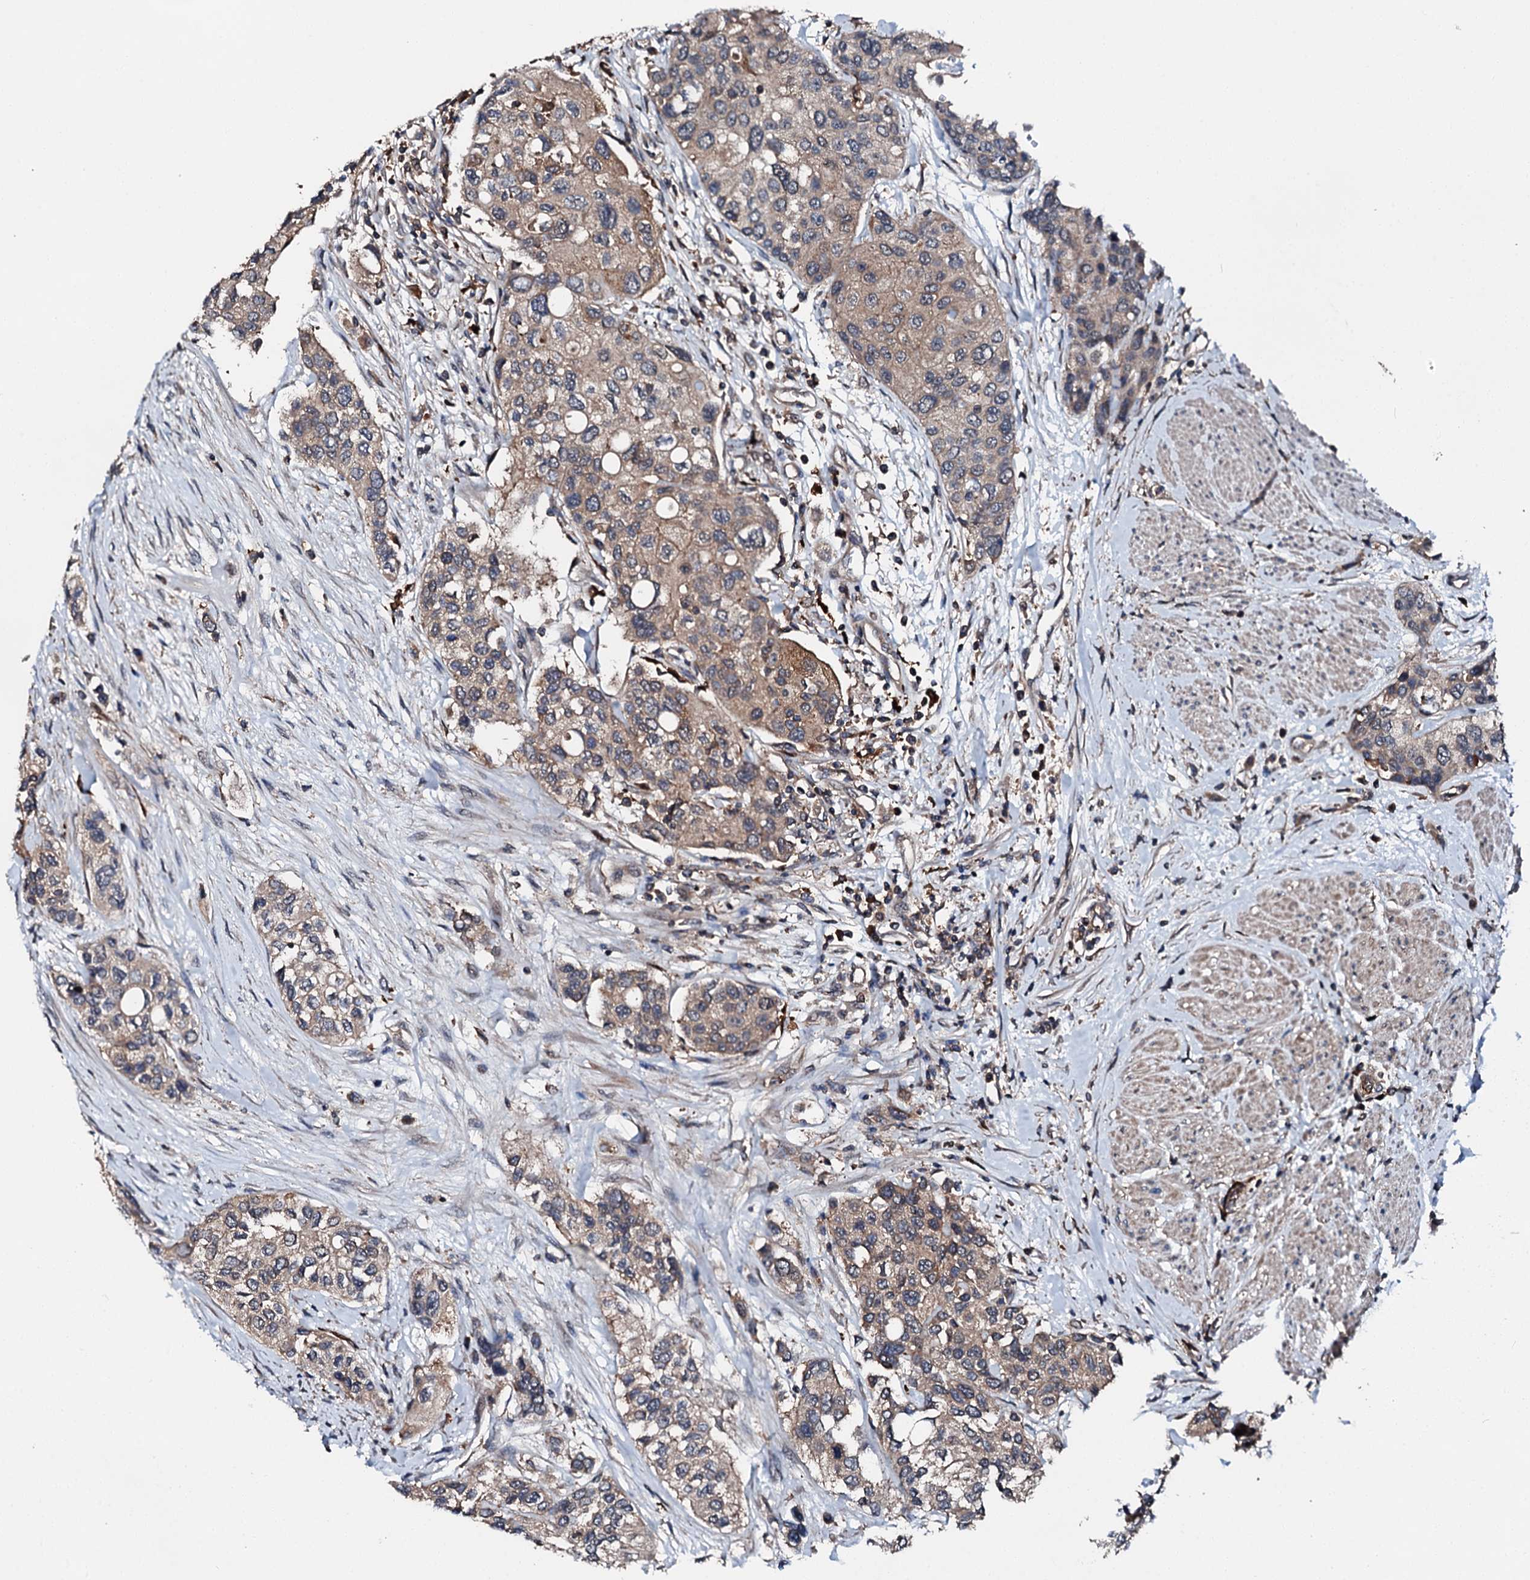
{"staining": {"intensity": "weak", "quantity": ">75%", "location": "cytoplasmic/membranous"}, "tissue": "urothelial cancer", "cell_type": "Tumor cells", "image_type": "cancer", "snomed": [{"axis": "morphology", "description": "Normal tissue, NOS"}, {"axis": "morphology", "description": "Urothelial carcinoma, High grade"}, {"axis": "topography", "description": "Vascular tissue"}, {"axis": "topography", "description": "Urinary bladder"}], "caption": "Immunohistochemistry (IHC) staining of urothelial cancer, which displays low levels of weak cytoplasmic/membranous expression in approximately >75% of tumor cells indicating weak cytoplasmic/membranous protein staining. The staining was performed using DAB (brown) for protein detection and nuclei were counterstained in hematoxylin (blue).", "gene": "FGD4", "patient": {"sex": "female", "age": 56}}